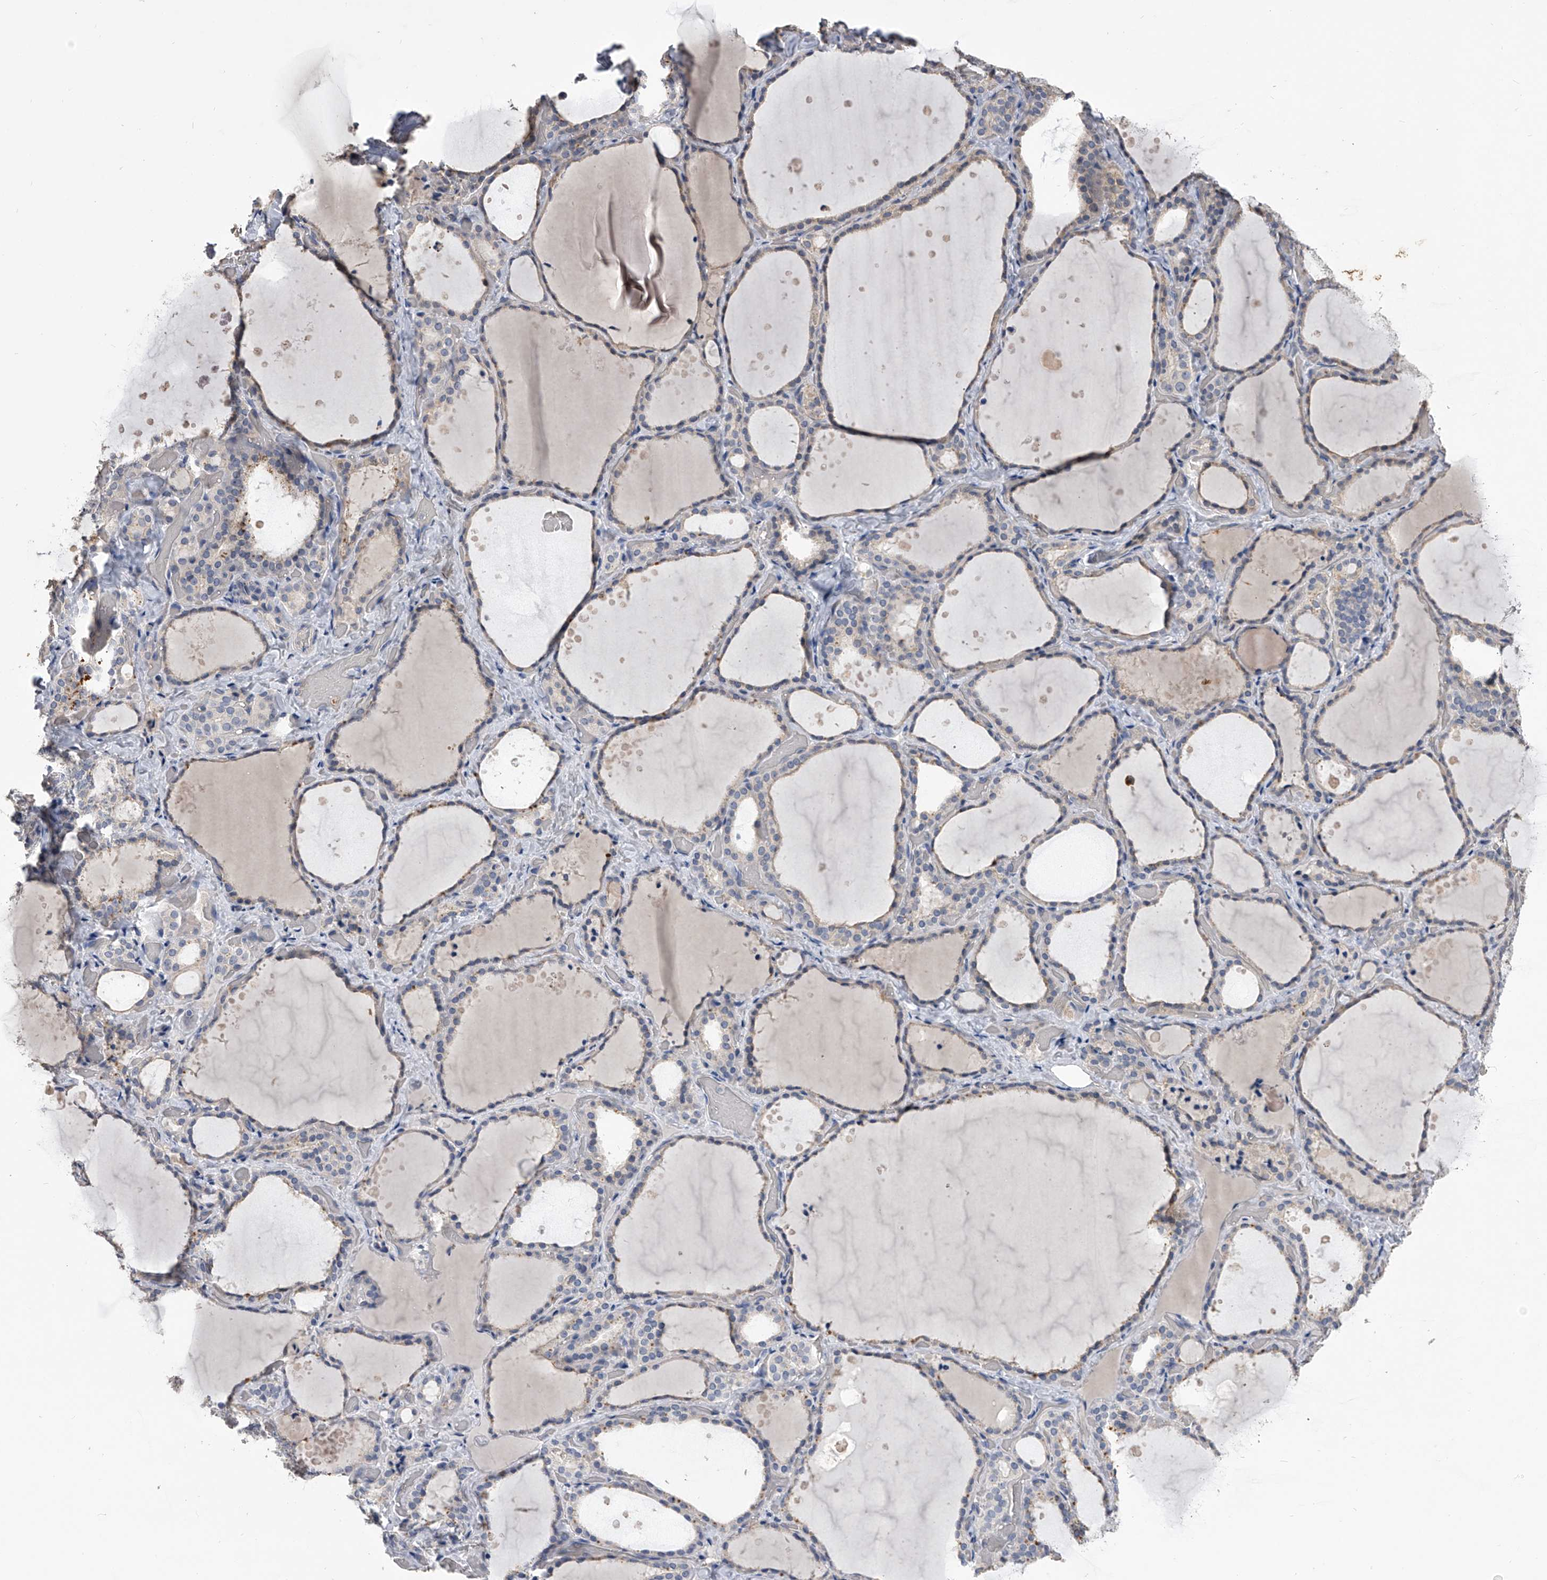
{"staining": {"intensity": "weak", "quantity": "25%-75%", "location": "cytoplasmic/membranous"}, "tissue": "thyroid gland", "cell_type": "Glandular cells", "image_type": "normal", "snomed": [{"axis": "morphology", "description": "Normal tissue, NOS"}, {"axis": "topography", "description": "Thyroid gland"}], "caption": "Weak cytoplasmic/membranous expression is appreciated in about 25%-75% of glandular cells in benign thyroid gland.", "gene": "MDN1", "patient": {"sex": "female", "age": 44}}